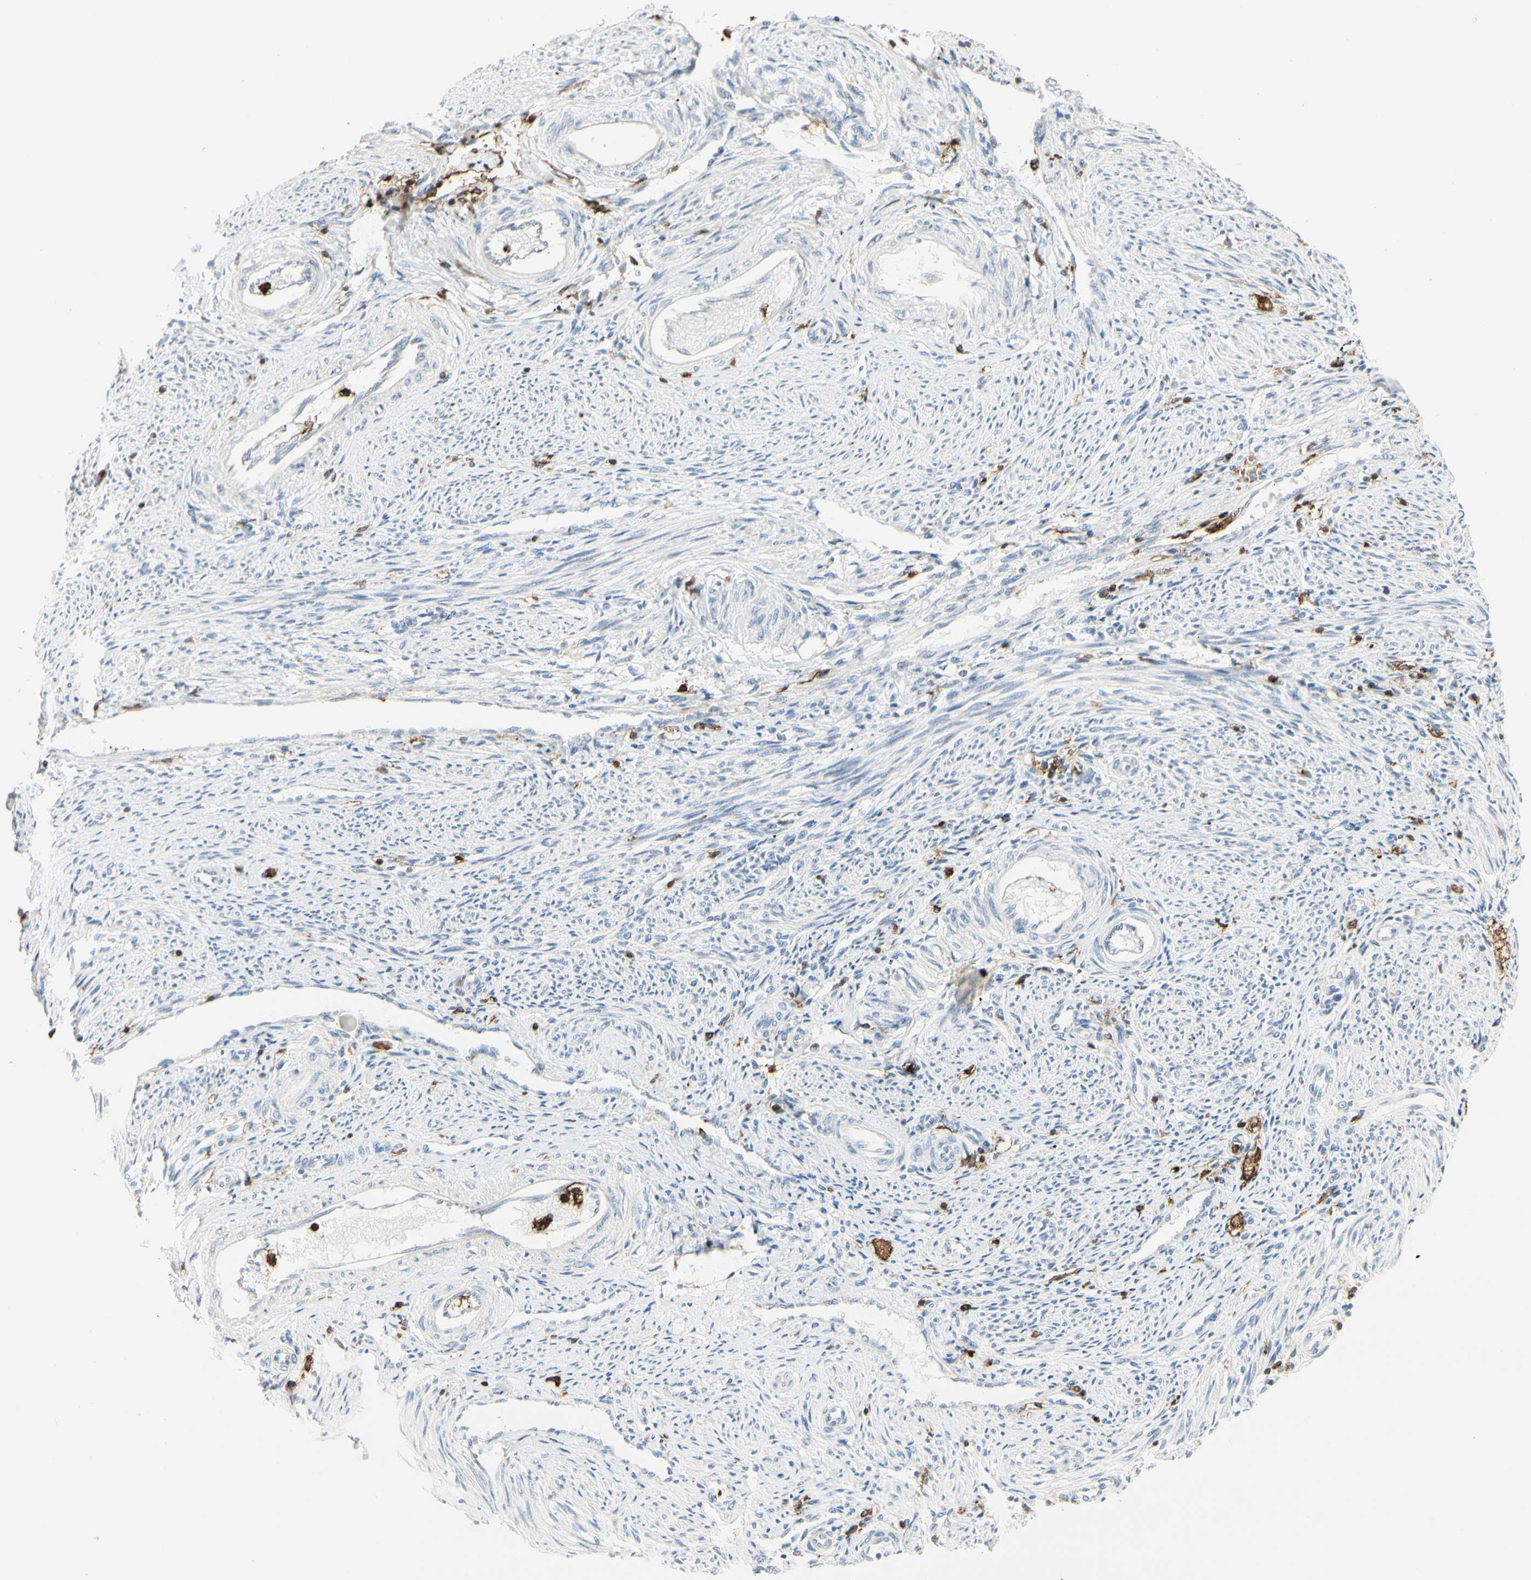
{"staining": {"intensity": "negative", "quantity": "none", "location": "none"}, "tissue": "endometrium", "cell_type": "Cells in endometrial stroma", "image_type": "normal", "snomed": [{"axis": "morphology", "description": "Normal tissue, NOS"}, {"axis": "topography", "description": "Endometrium"}], "caption": "High power microscopy image of an immunohistochemistry (IHC) image of benign endometrium, revealing no significant expression in cells in endometrial stroma.", "gene": "ITGB2", "patient": {"sex": "female", "age": 42}}